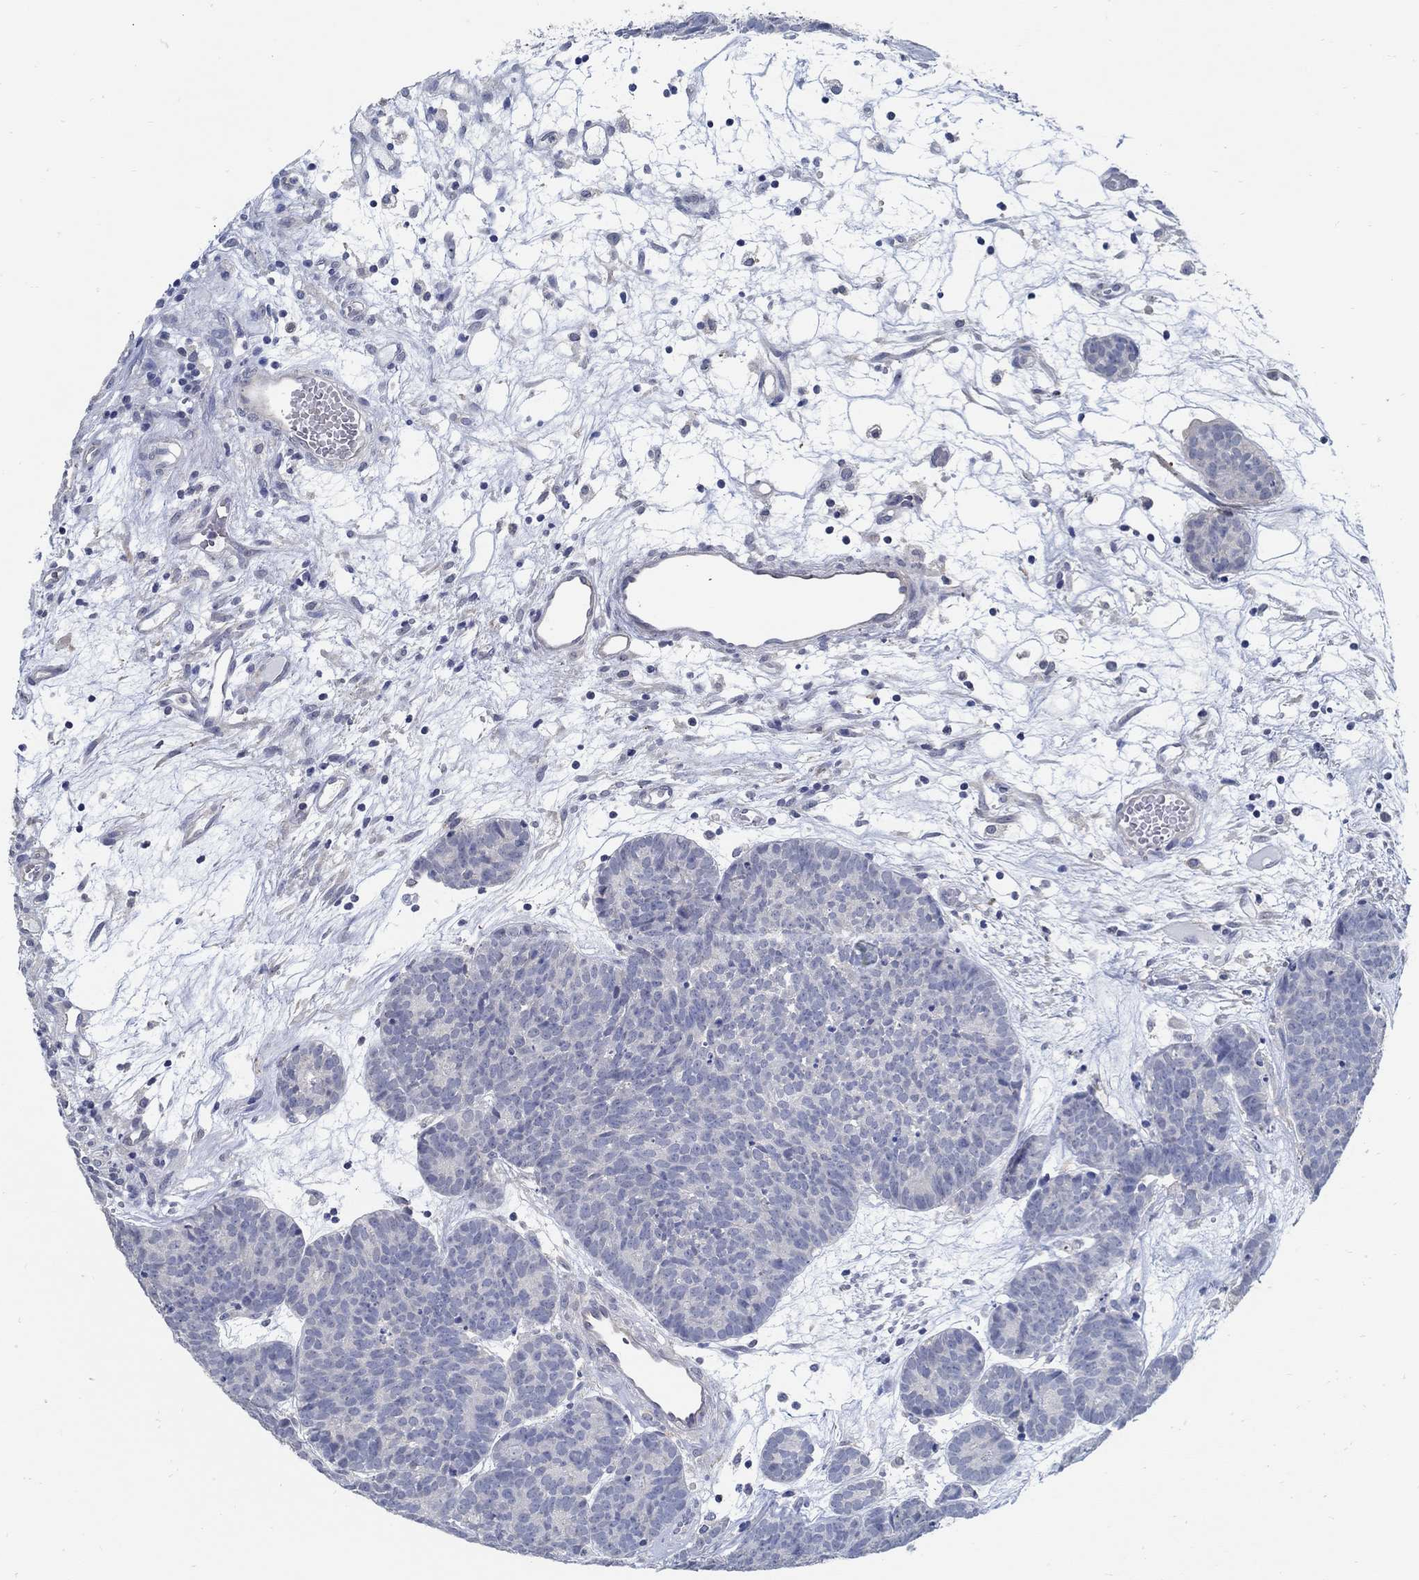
{"staining": {"intensity": "negative", "quantity": "none", "location": "none"}, "tissue": "head and neck cancer", "cell_type": "Tumor cells", "image_type": "cancer", "snomed": [{"axis": "morphology", "description": "Adenocarcinoma, NOS"}, {"axis": "topography", "description": "Head-Neck"}], "caption": "Protein analysis of head and neck adenocarcinoma reveals no significant staining in tumor cells.", "gene": "PCDH11X", "patient": {"sex": "female", "age": 81}}